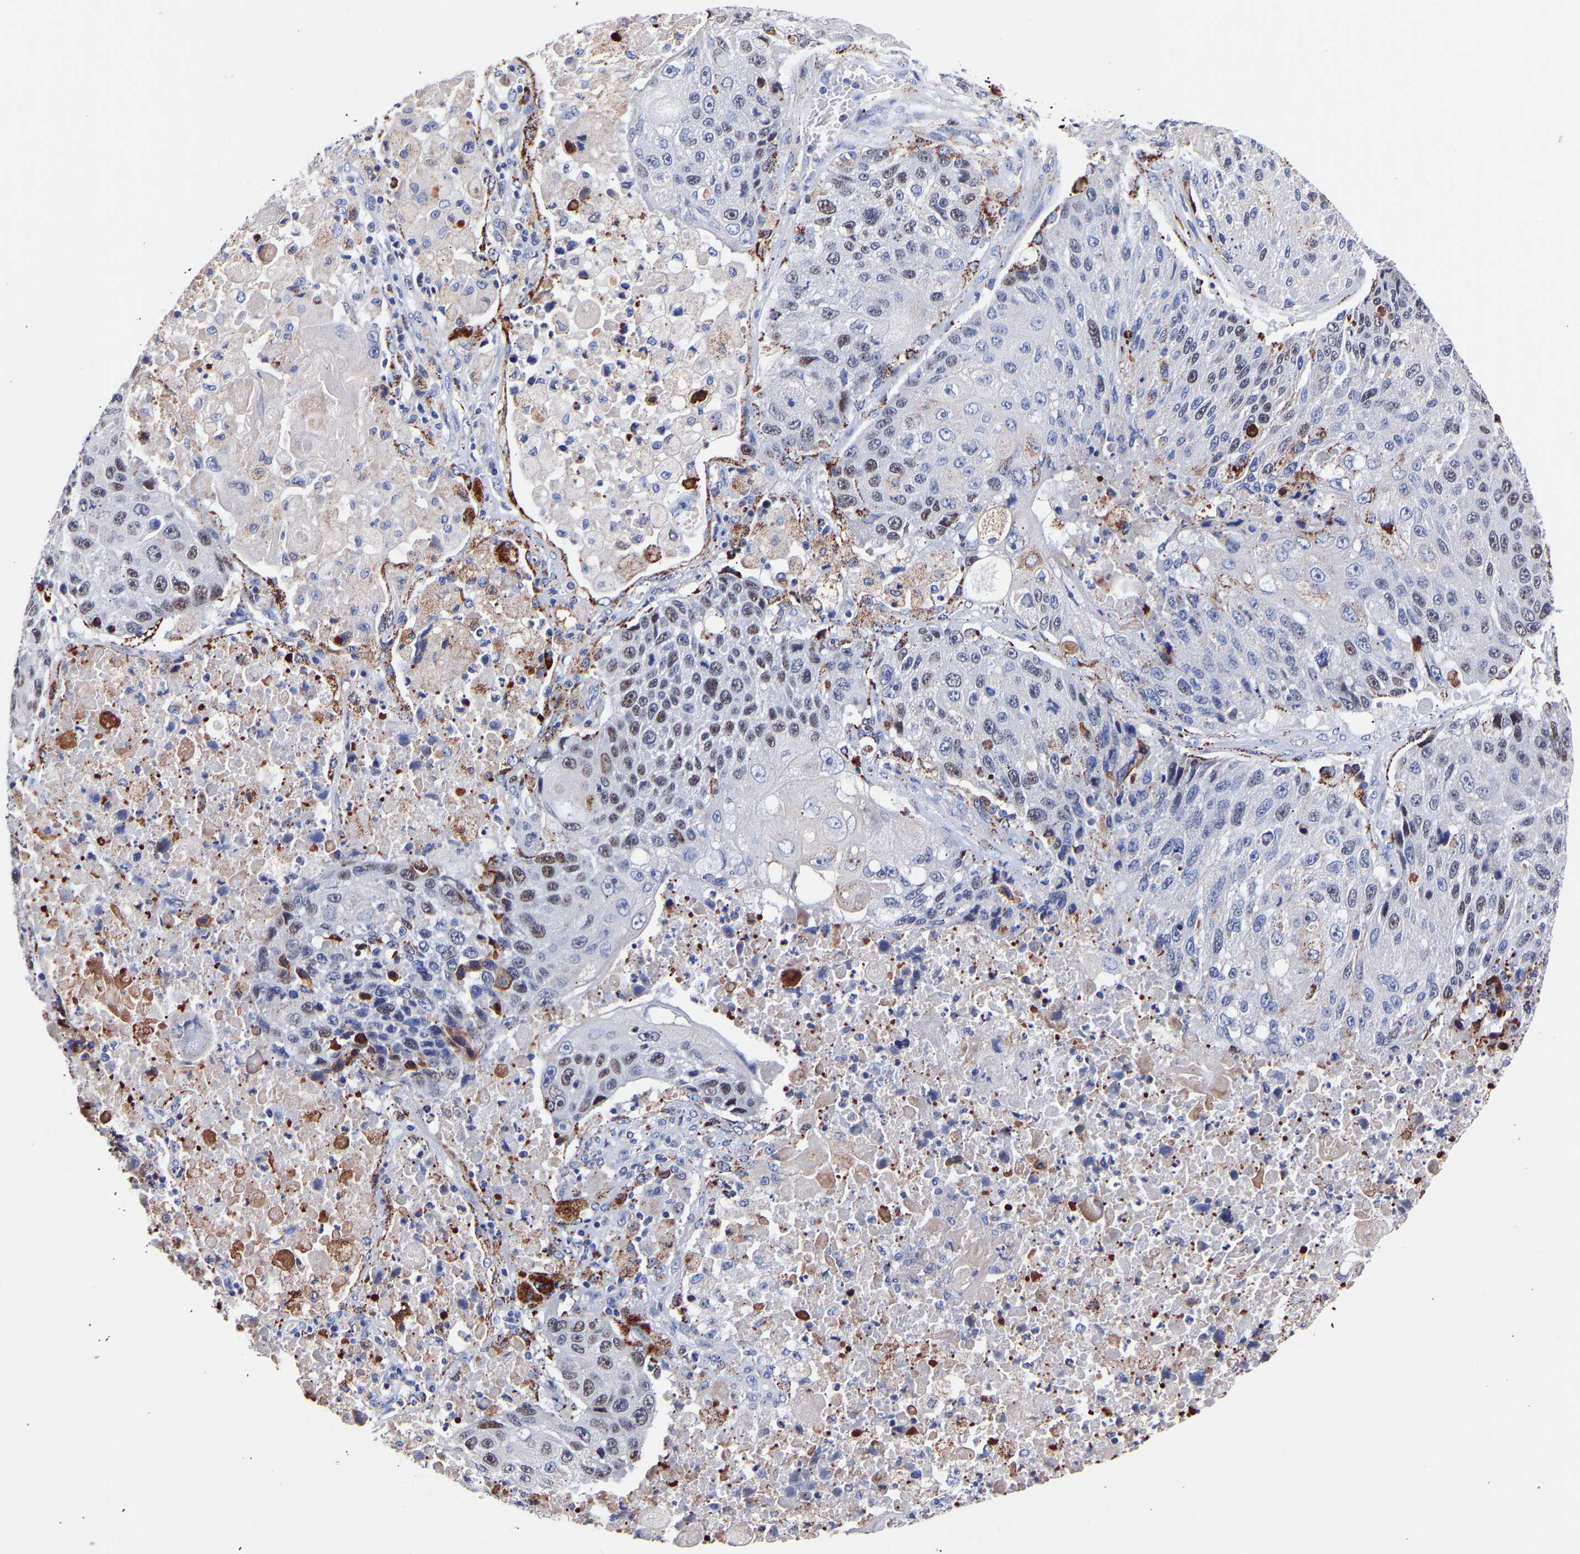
{"staining": {"intensity": "weak", "quantity": "25%-75%", "location": "nuclear"}, "tissue": "lung cancer", "cell_type": "Tumor cells", "image_type": "cancer", "snomed": [{"axis": "morphology", "description": "Squamous cell carcinoma, NOS"}, {"axis": "topography", "description": "Lung"}], "caption": "The image reveals staining of lung cancer (squamous cell carcinoma), revealing weak nuclear protein staining (brown color) within tumor cells. (IHC, brightfield microscopy, high magnification).", "gene": "SEM1", "patient": {"sex": "male", "age": 61}}